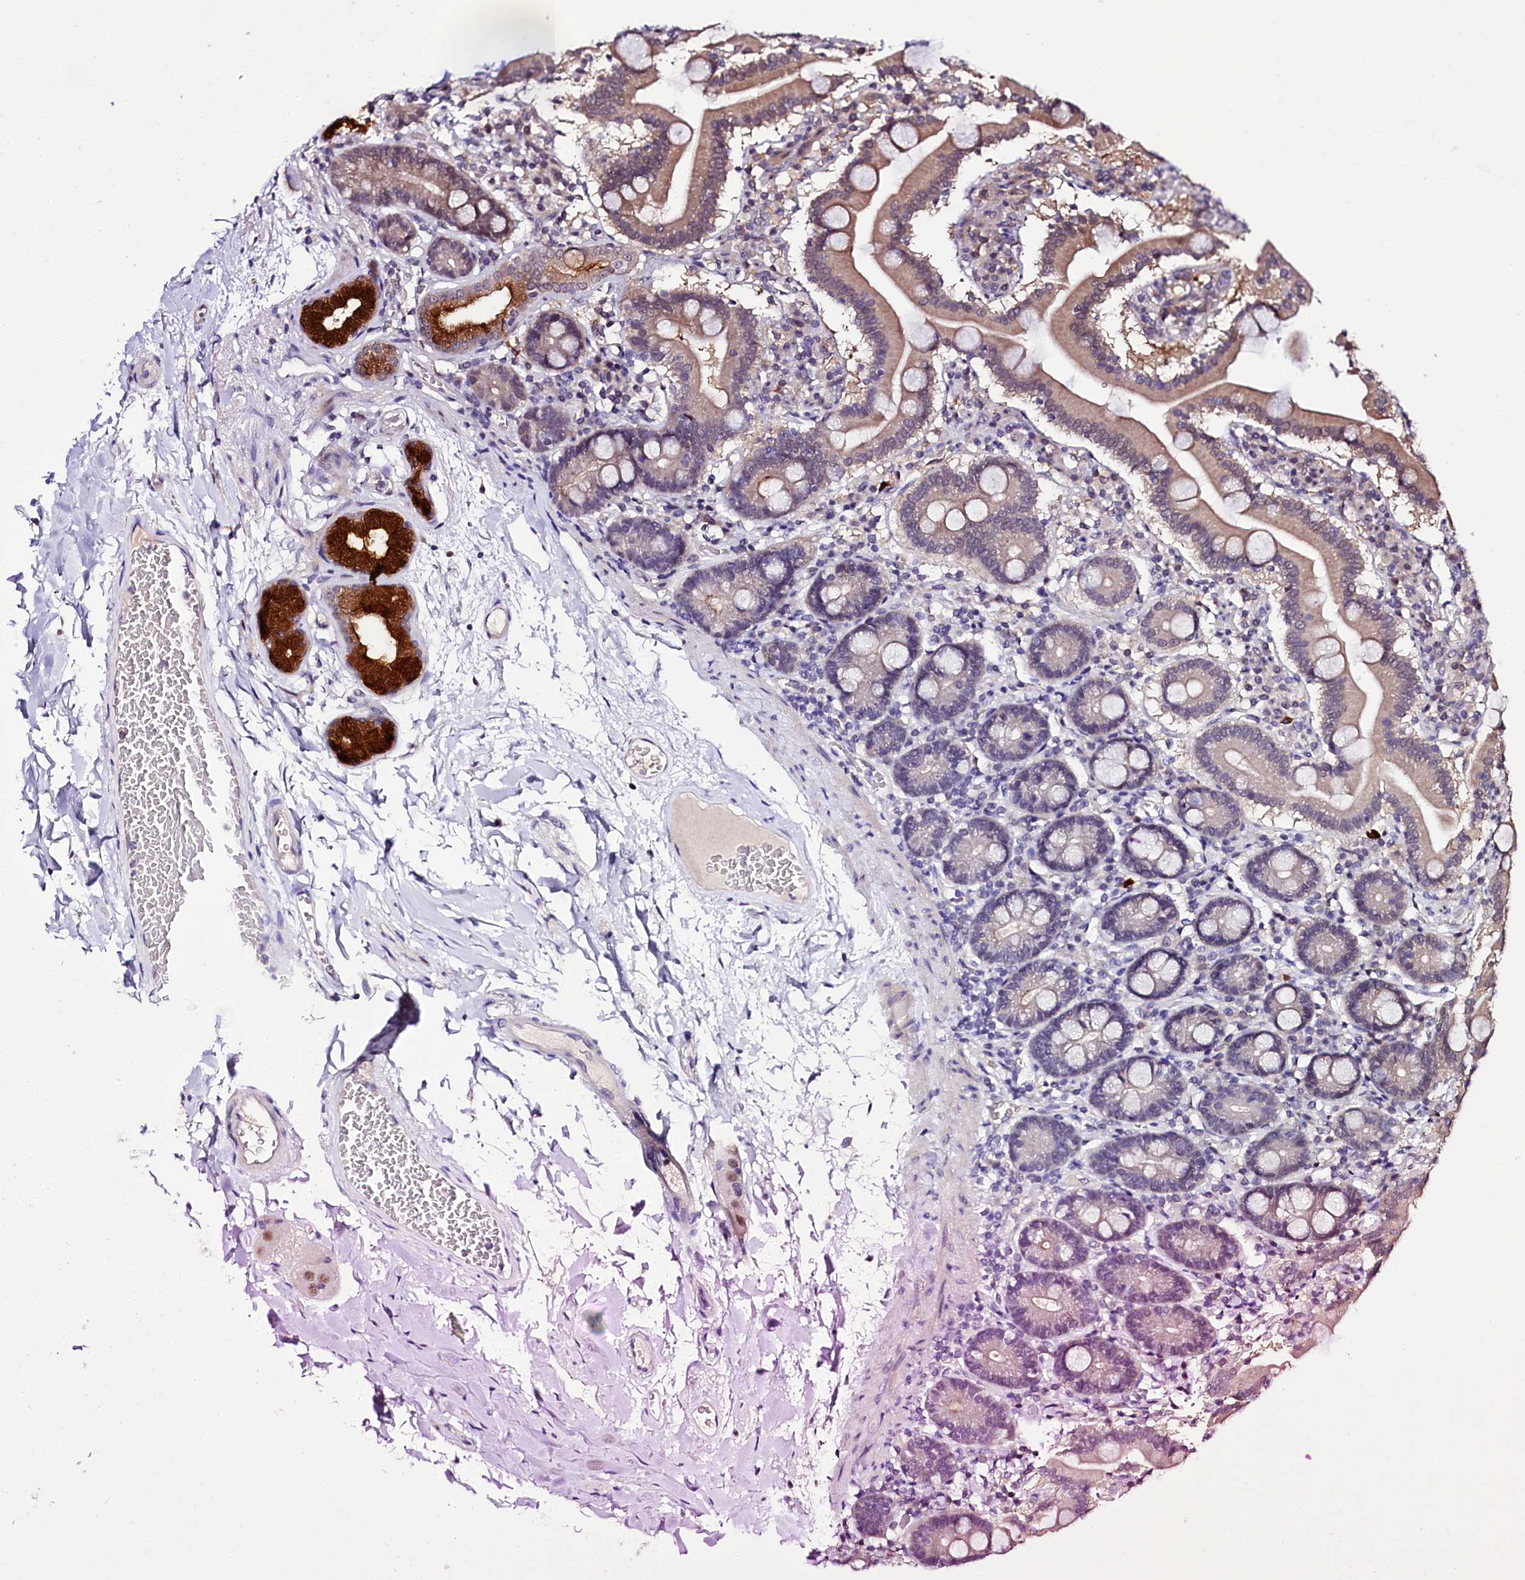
{"staining": {"intensity": "weak", "quantity": "25%-75%", "location": "cytoplasmic/membranous"}, "tissue": "duodenum", "cell_type": "Glandular cells", "image_type": "normal", "snomed": [{"axis": "morphology", "description": "Normal tissue, NOS"}, {"axis": "topography", "description": "Duodenum"}], "caption": "Immunohistochemistry (IHC) (DAB (3,3'-diaminobenzidine)) staining of unremarkable human duodenum reveals weak cytoplasmic/membranous protein expression in approximately 25%-75% of glandular cells.", "gene": "UBE3A", "patient": {"sex": "male", "age": 55}}